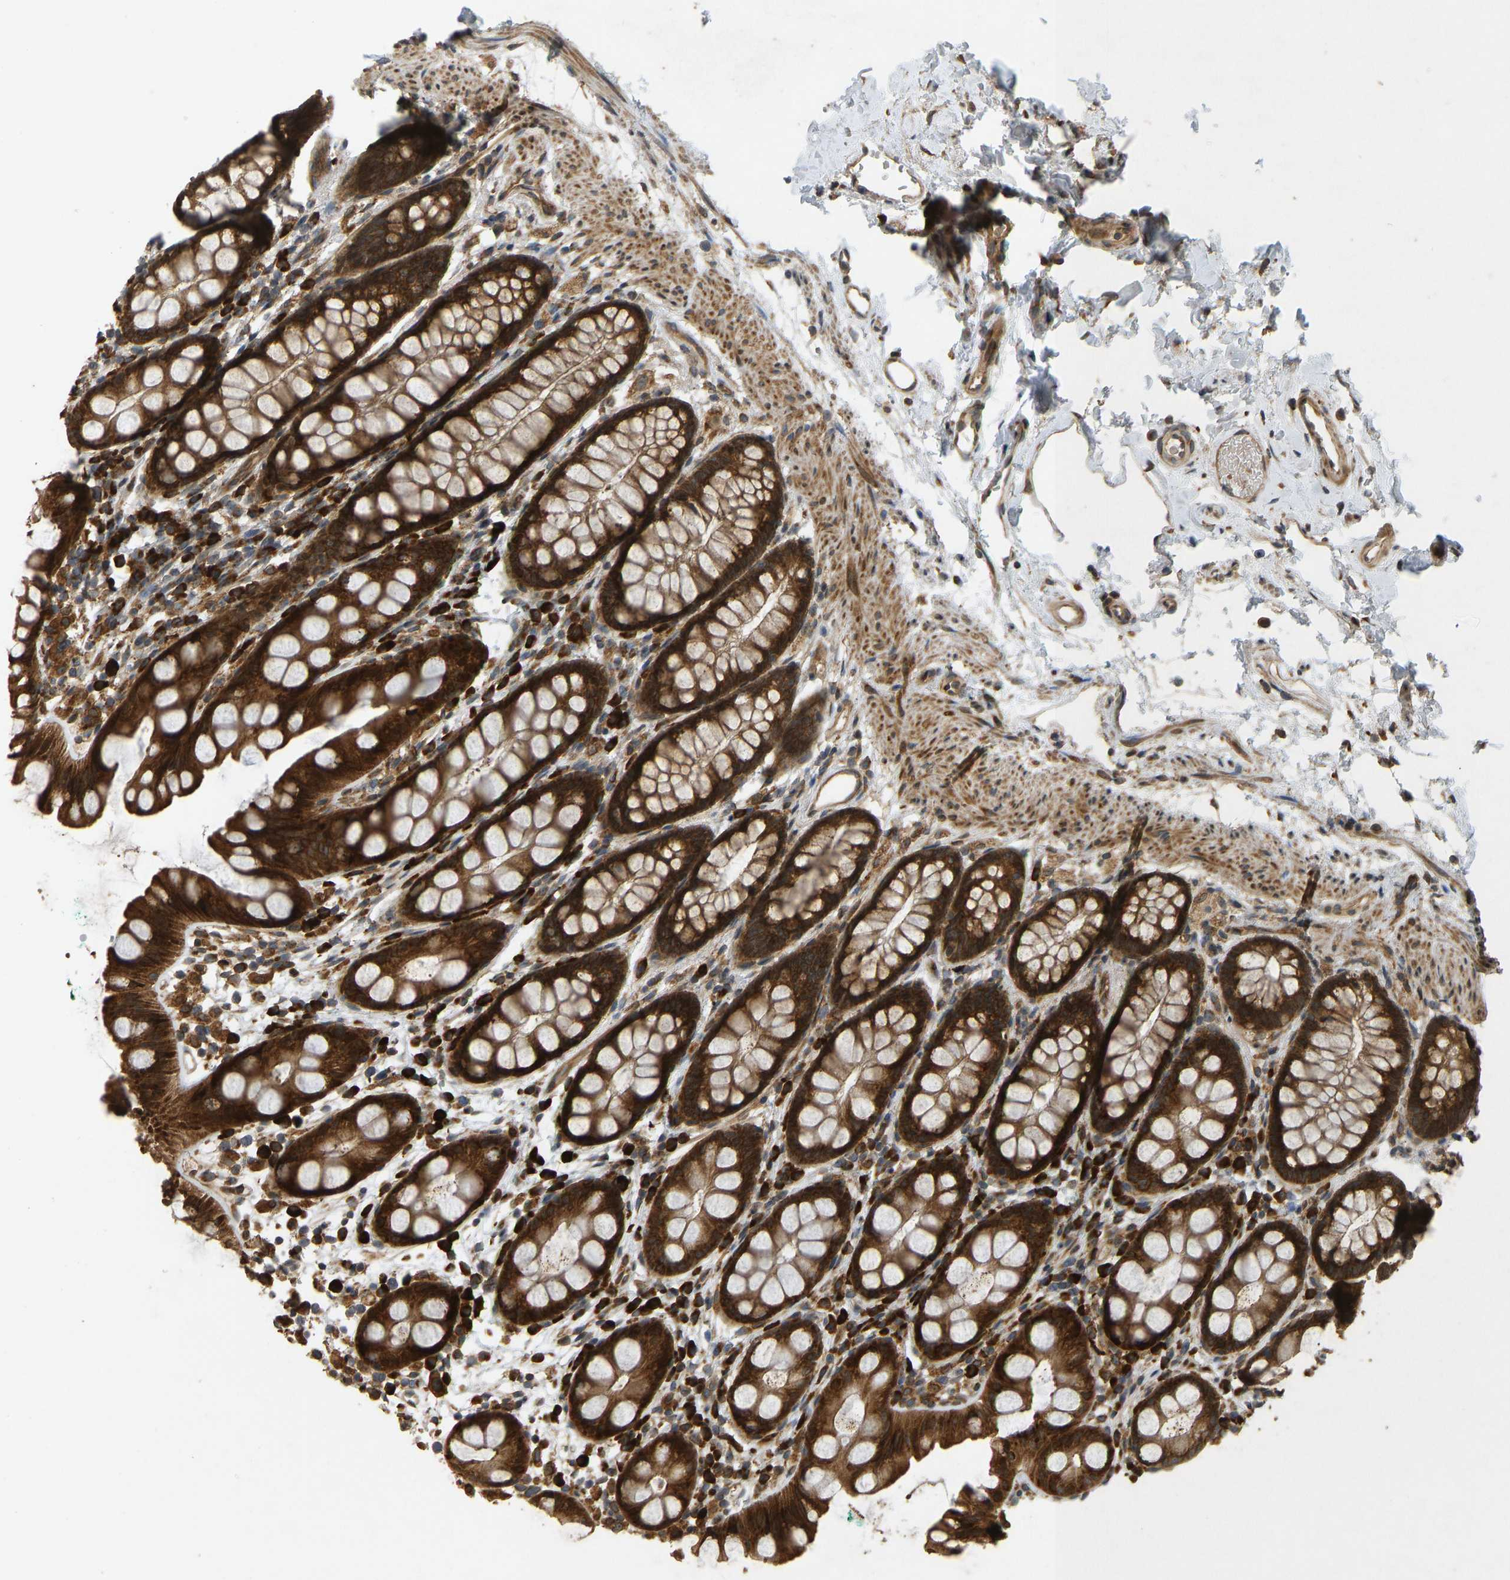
{"staining": {"intensity": "strong", "quantity": ">75%", "location": "cytoplasmic/membranous"}, "tissue": "rectum", "cell_type": "Glandular cells", "image_type": "normal", "snomed": [{"axis": "morphology", "description": "Normal tissue, NOS"}, {"axis": "topography", "description": "Rectum"}], "caption": "A brown stain labels strong cytoplasmic/membranous expression of a protein in glandular cells of unremarkable human rectum.", "gene": "RPN2", "patient": {"sex": "female", "age": 65}}